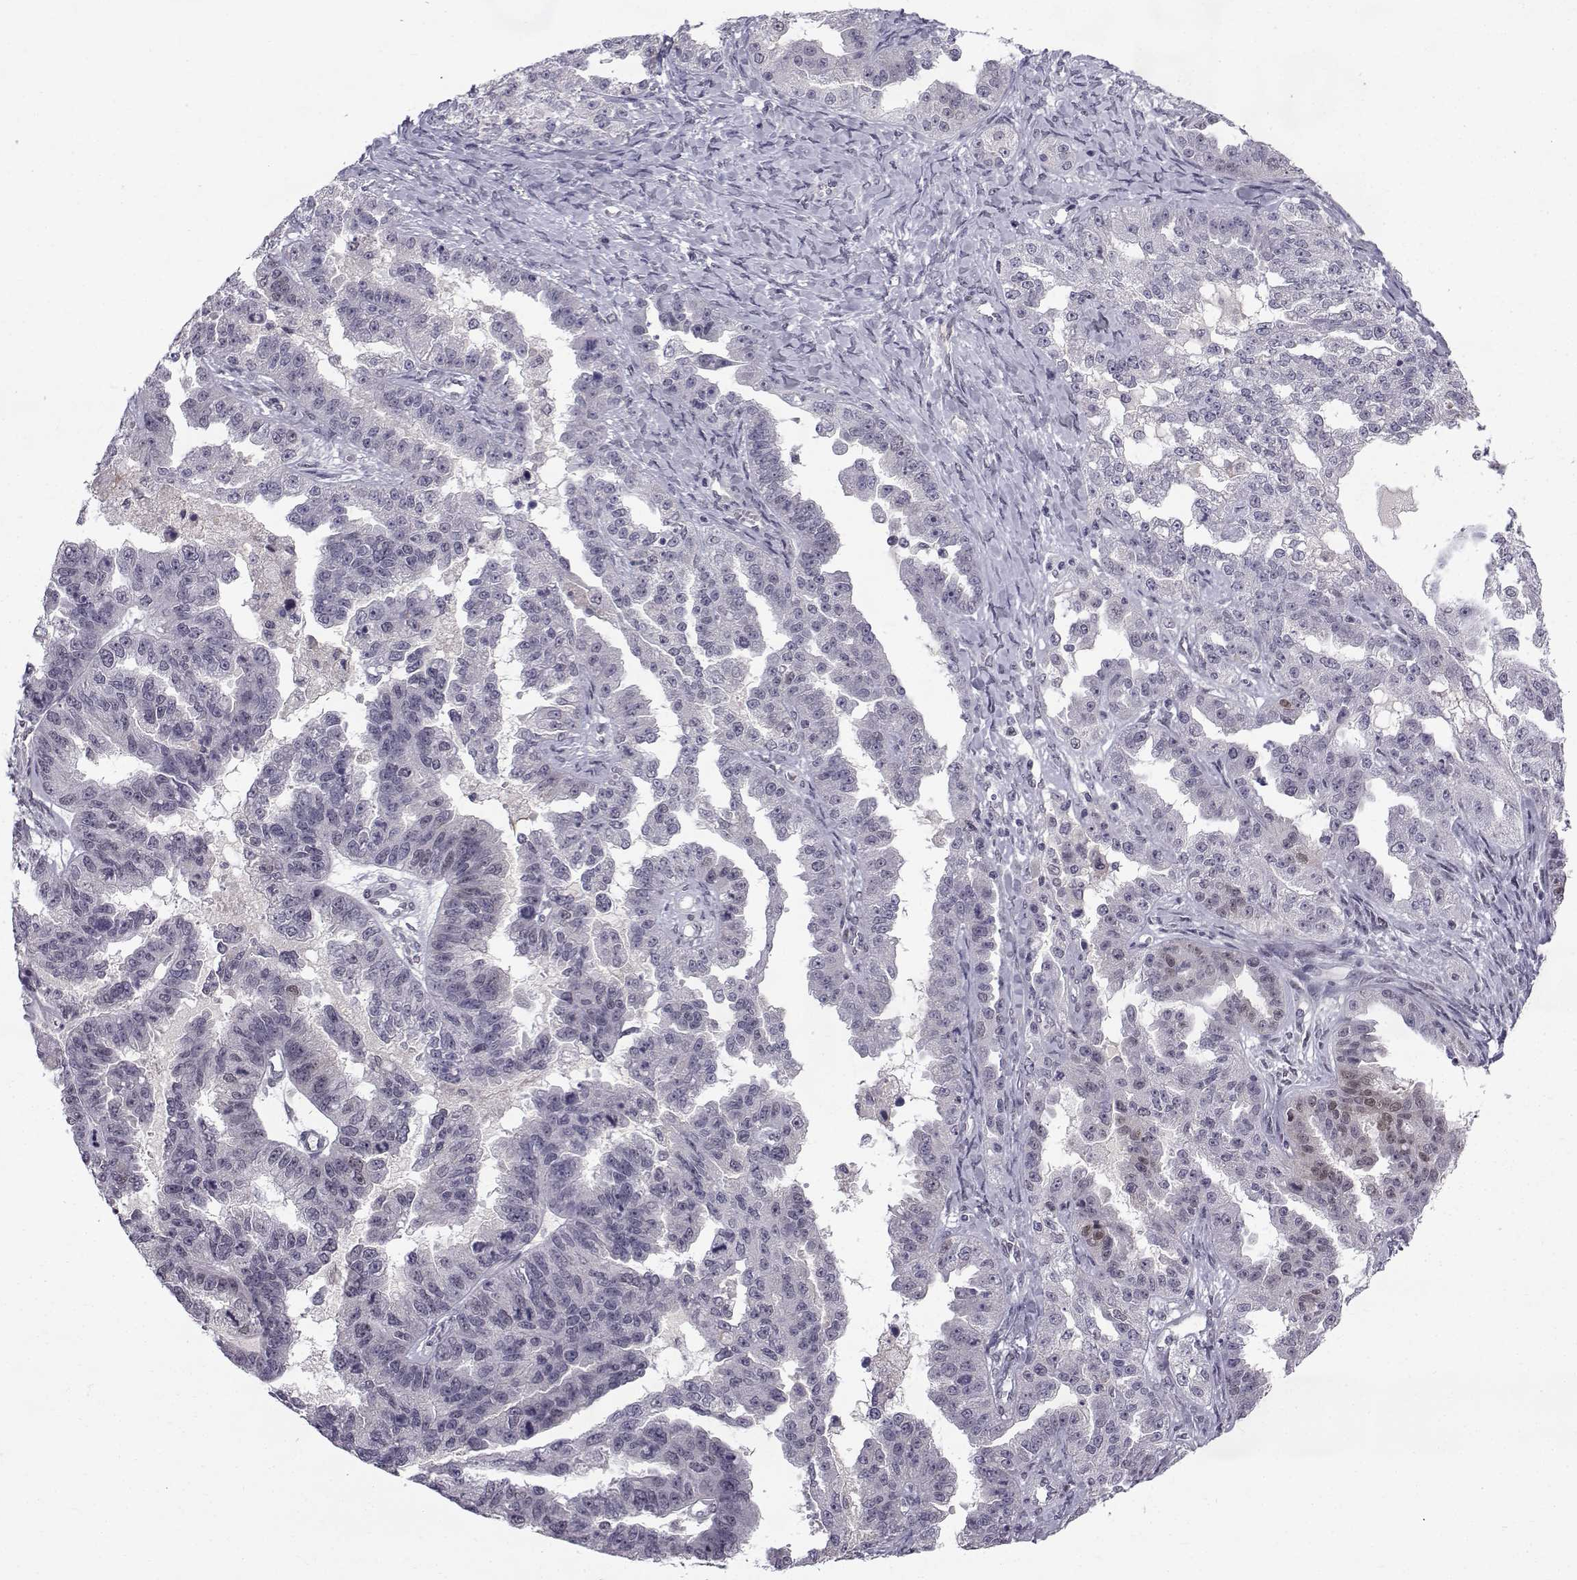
{"staining": {"intensity": "weak", "quantity": "<25%", "location": "nuclear"}, "tissue": "ovarian cancer", "cell_type": "Tumor cells", "image_type": "cancer", "snomed": [{"axis": "morphology", "description": "Cystadenocarcinoma, serous, NOS"}, {"axis": "topography", "description": "Ovary"}], "caption": "Tumor cells show no significant expression in ovarian serous cystadenocarcinoma.", "gene": "RBM24", "patient": {"sex": "female", "age": 58}}